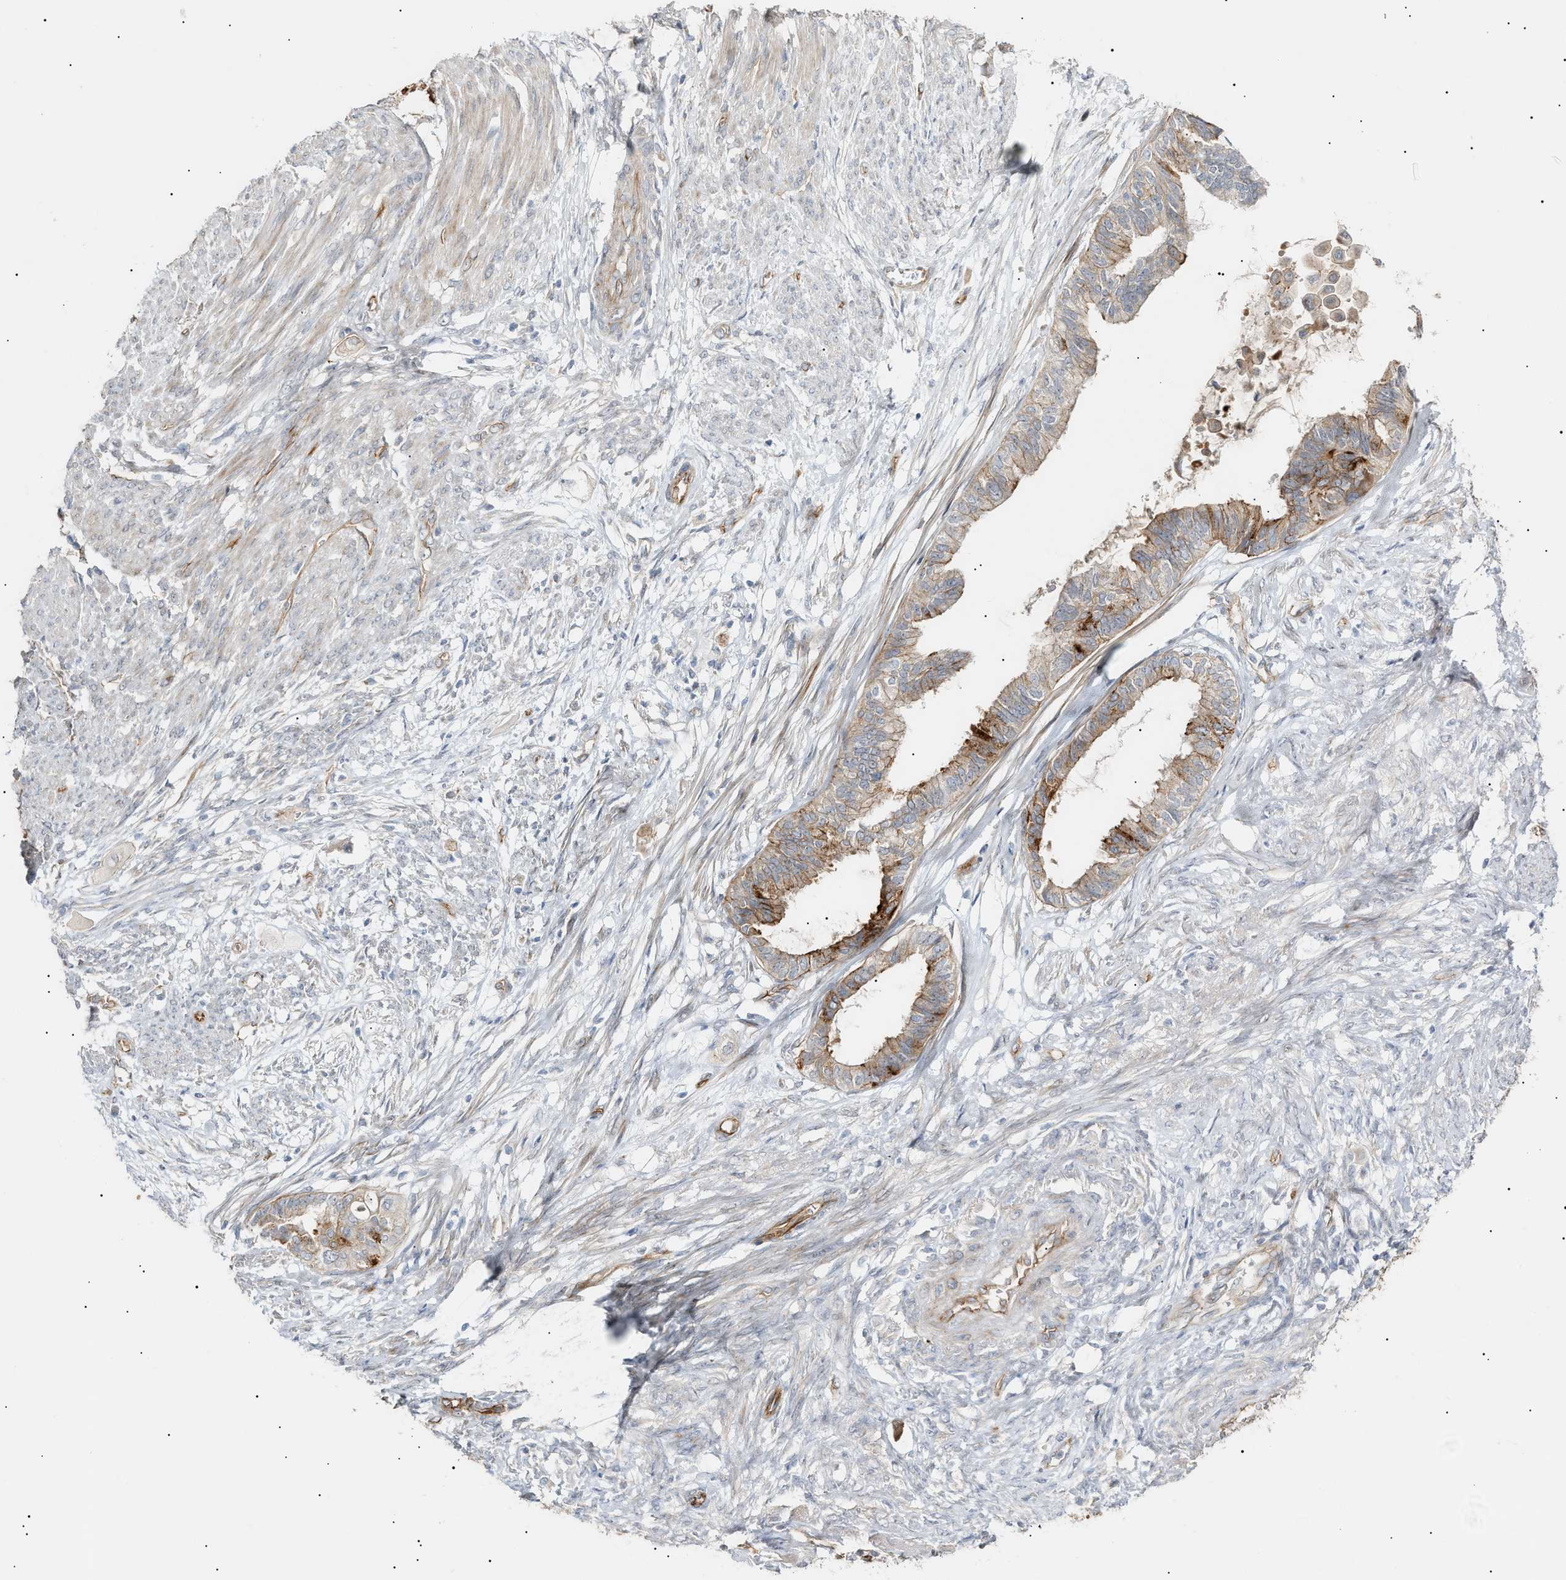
{"staining": {"intensity": "moderate", "quantity": "25%-75%", "location": "cytoplasmic/membranous"}, "tissue": "cervical cancer", "cell_type": "Tumor cells", "image_type": "cancer", "snomed": [{"axis": "morphology", "description": "Normal tissue, NOS"}, {"axis": "morphology", "description": "Adenocarcinoma, NOS"}, {"axis": "topography", "description": "Cervix"}, {"axis": "topography", "description": "Endometrium"}], "caption": "A high-resolution image shows immunohistochemistry (IHC) staining of adenocarcinoma (cervical), which exhibits moderate cytoplasmic/membranous staining in about 25%-75% of tumor cells.", "gene": "ZFHX2", "patient": {"sex": "female", "age": 86}}